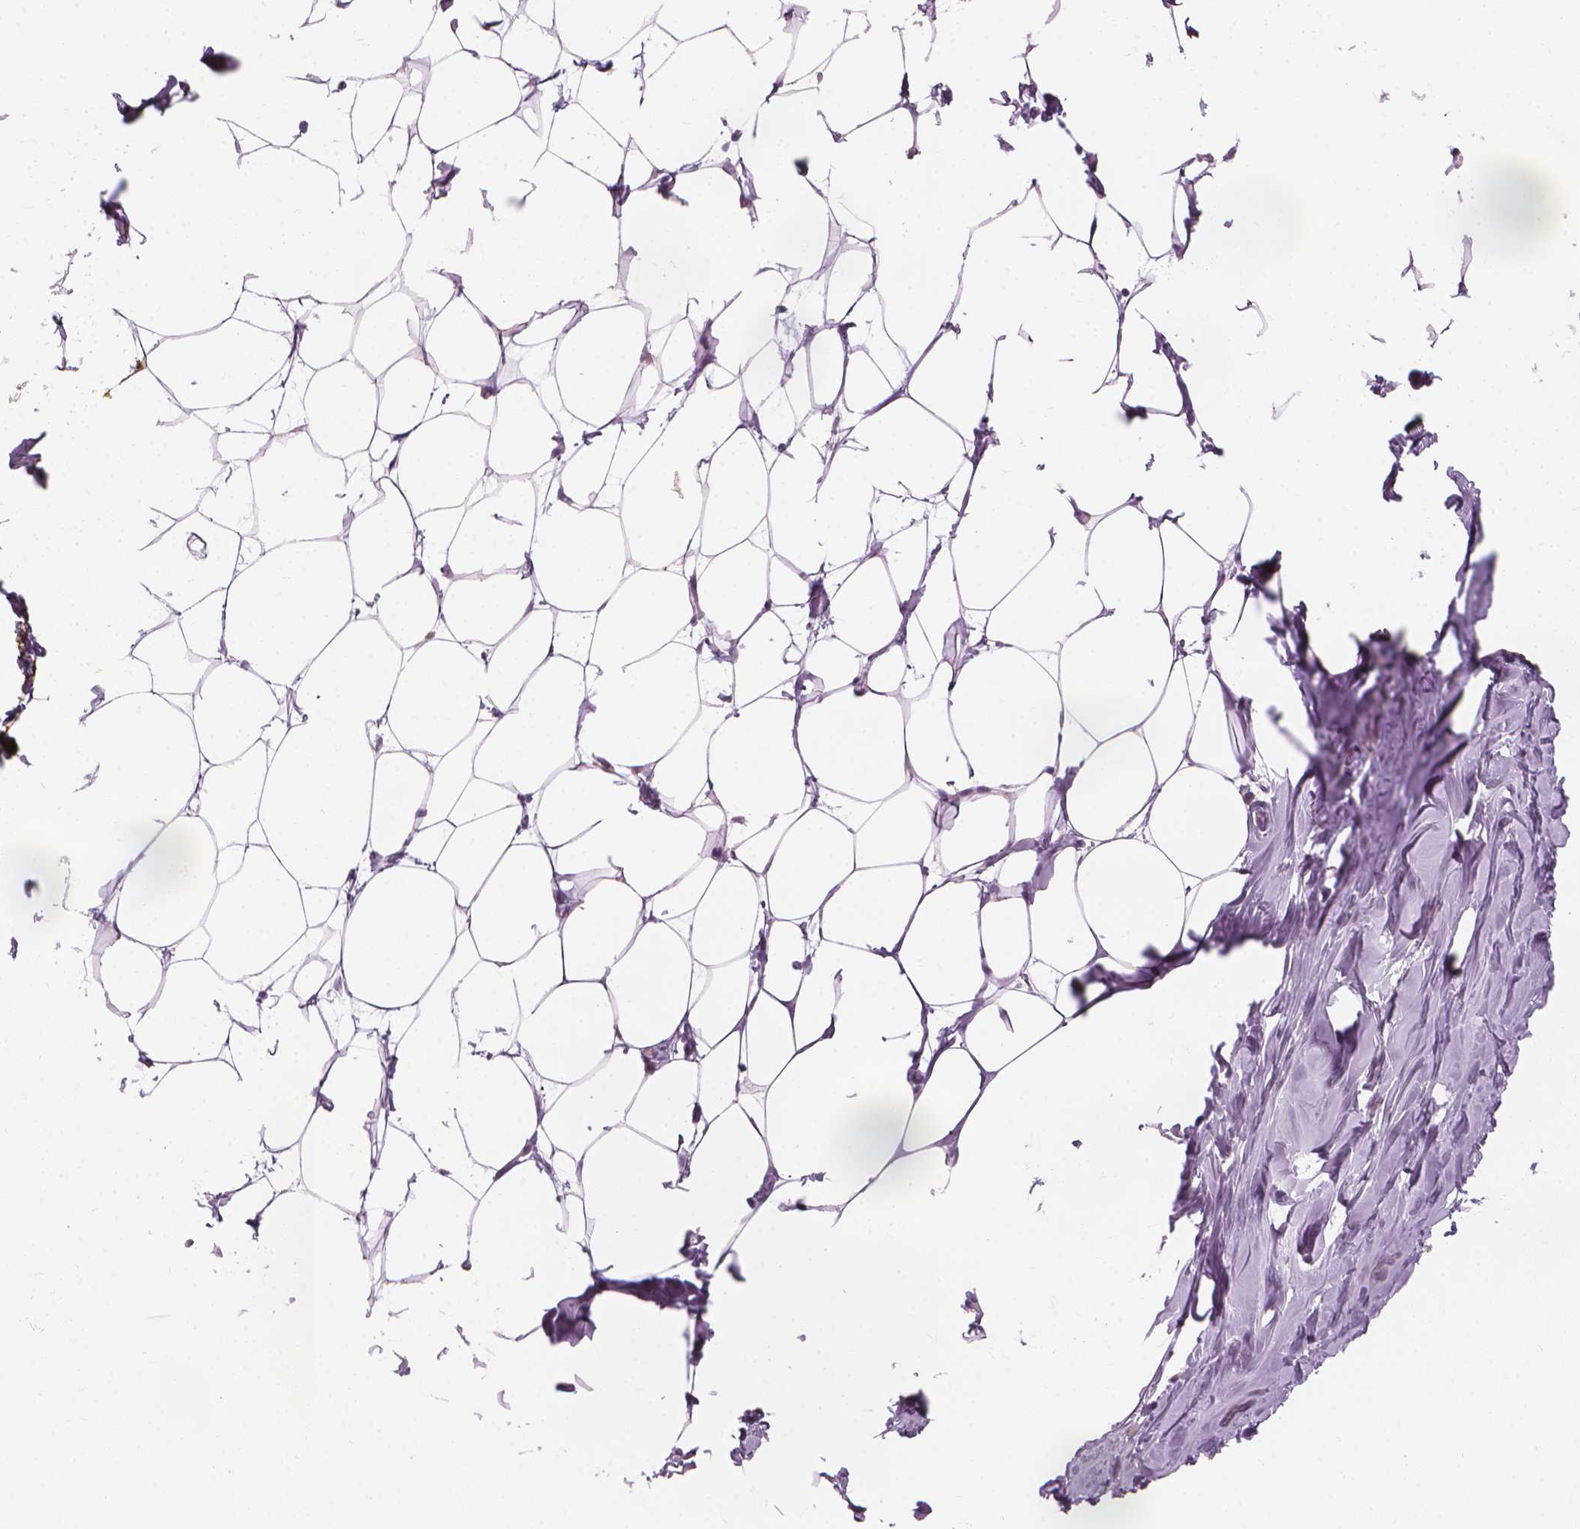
{"staining": {"intensity": "weak", "quantity": "<25%", "location": "cytoplasmic/membranous"}, "tissue": "breast", "cell_type": "Adipocytes", "image_type": "normal", "snomed": [{"axis": "morphology", "description": "Normal tissue, NOS"}, {"axis": "topography", "description": "Breast"}], "caption": "Immunohistochemistry (IHC) histopathology image of unremarkable human breast stained for a protein (brown), which displays no staining in adipocytes.", "gene": "CFAP126", "patient": {"sex": "female", "age": 27}}